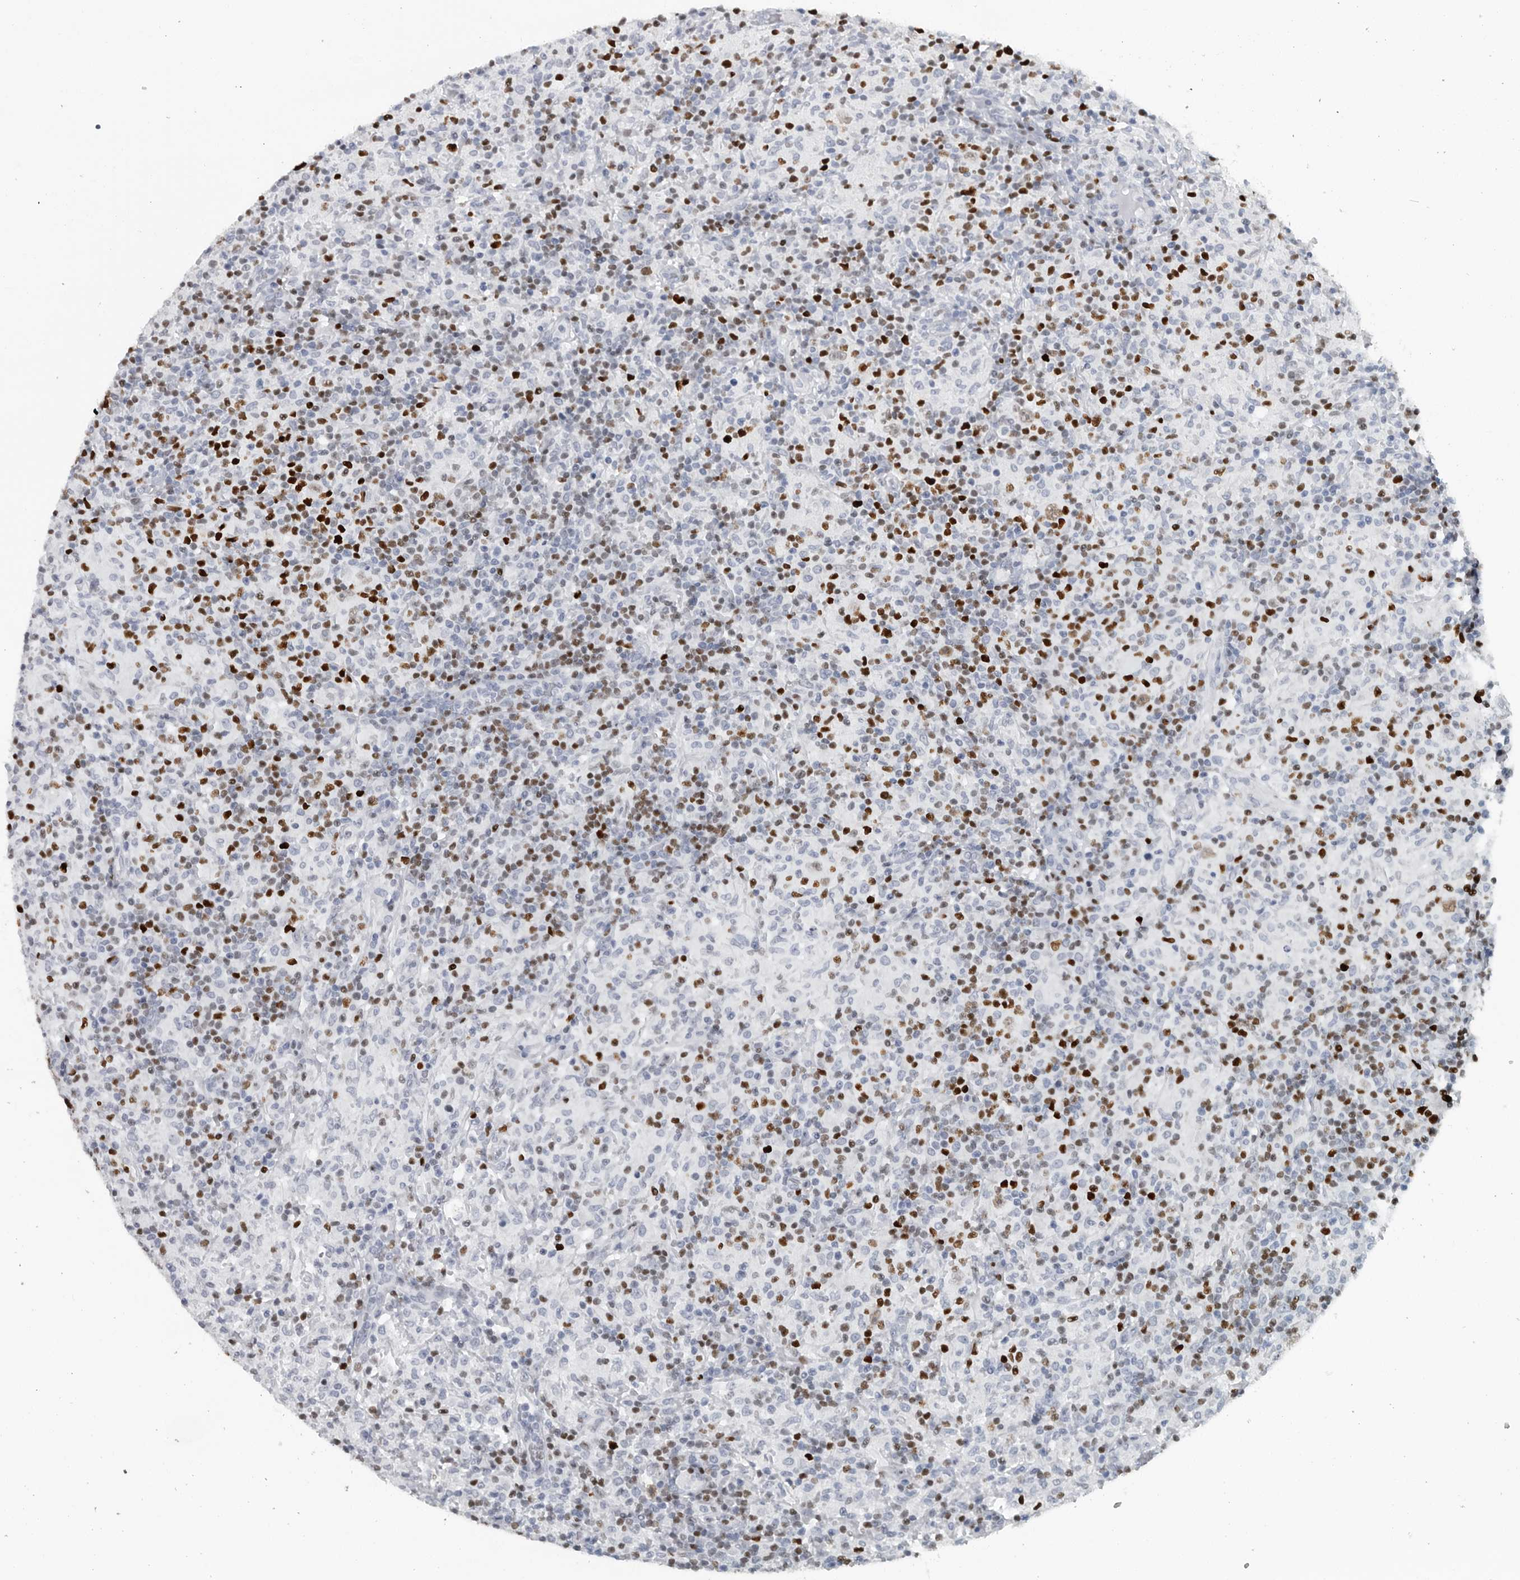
{"staining": {"intensity": "weak", "quantity": ">75%", "location": "nuclear"}, "tissue": "lymphoma", "cell_type": "Tumor cells", "image_type": "cancer", "snomed": [{"axis": "morphology", "description": "Hodgkin's disease, NOS"}, {"axis": "topography", "description": "Lymph node"}], "caption": "A high-resolution micrograph shows IHC staining of Hodgkin's disease, which exhibits weak nuclear positivity in about >75% of tumor cells. (DAB (3,3'-diaminobenzidine) = brown stain, brightfield microscopy at high magnification).", "gene": "SATB2", "patient": {"sex": "male", "age": 70}}